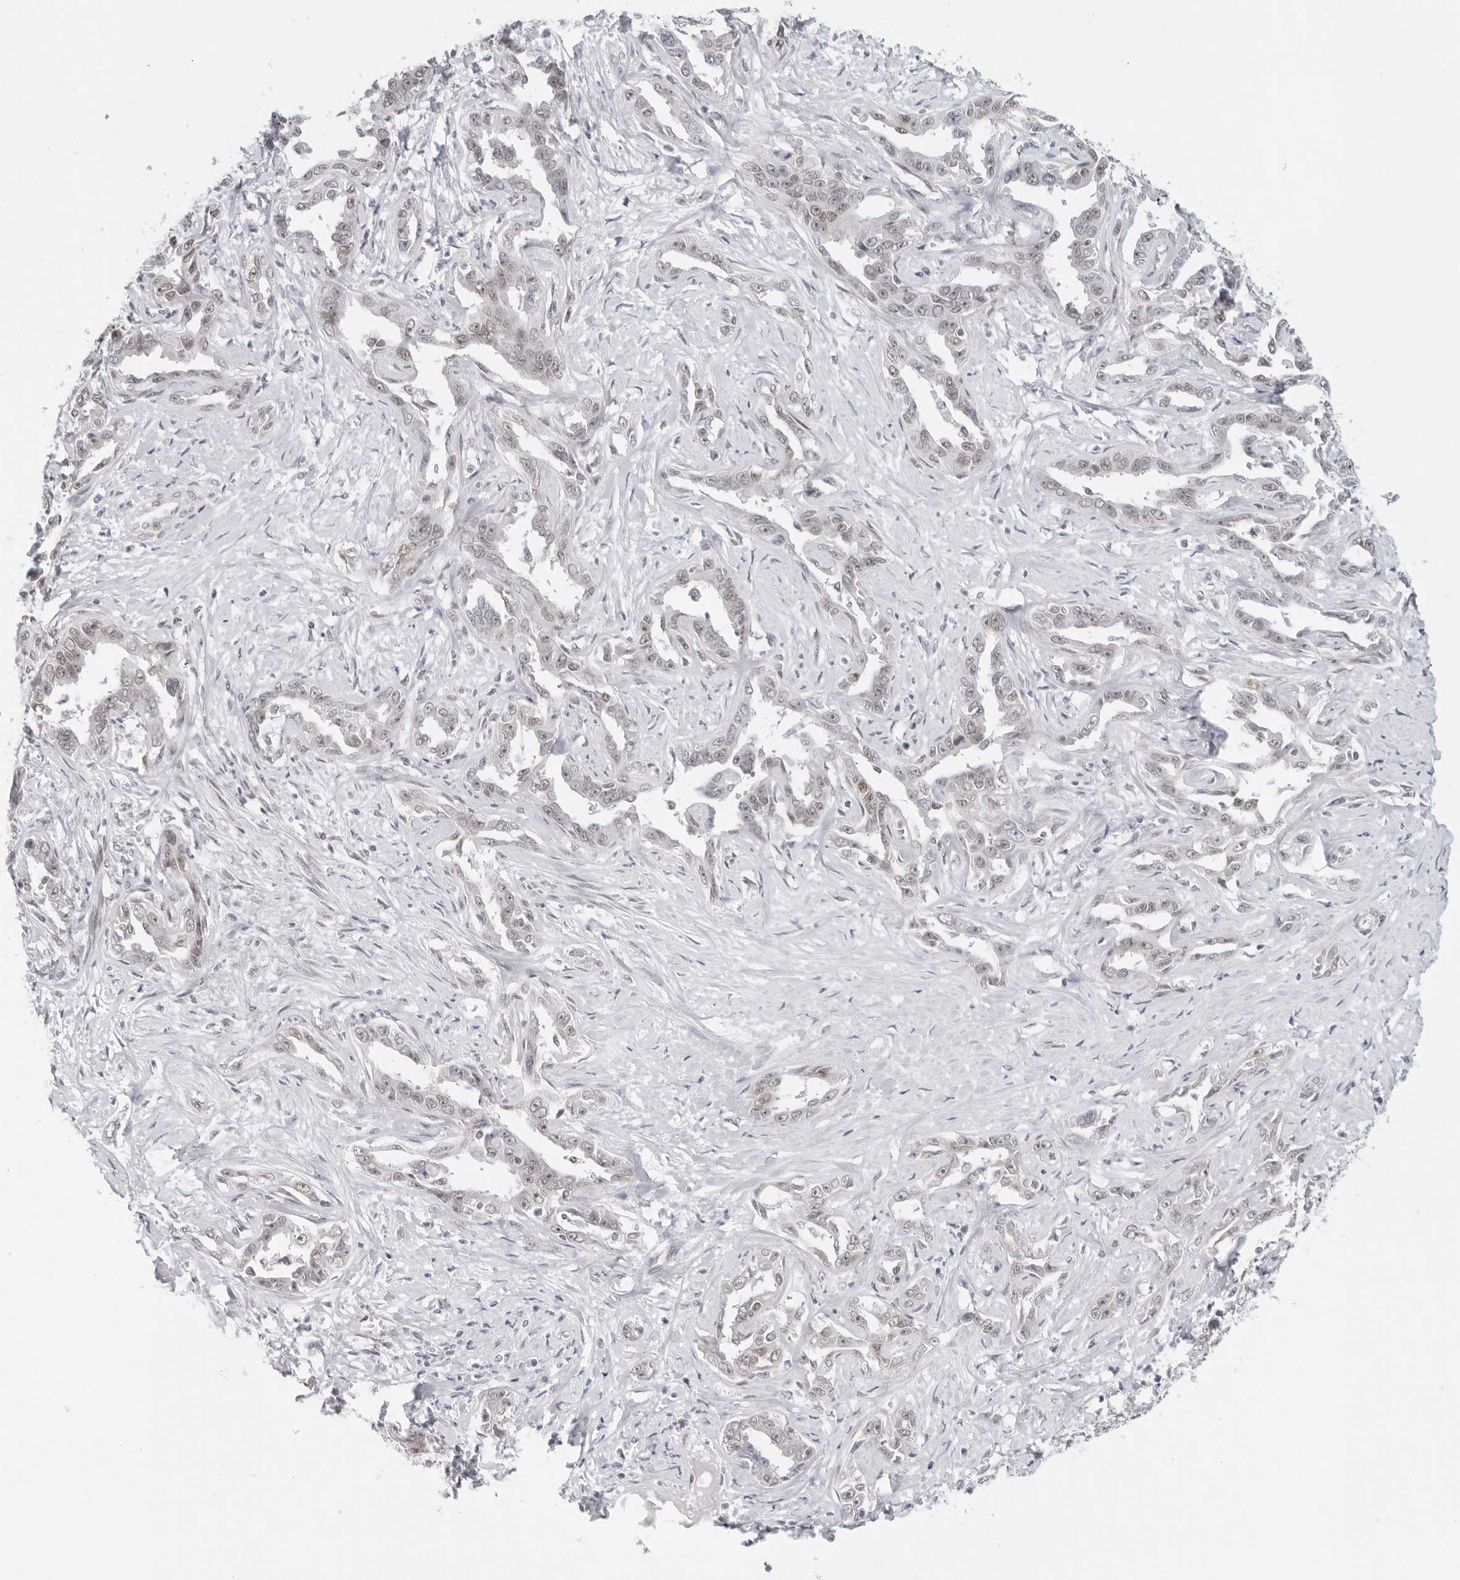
{"staining": {"intensity": "weak", "quantity": "25%-75%", "location": "nuclear"}, "tissue": "liver cancer", "cell_type": "Tumor cells", "image_type": "cancer", "snomed": [{"axis": "morphology", "description": "Cholangiocarcinoma"}, {"axis": "topography", "description": "Liver"}], "caption": "The histopathology image exhibits staining of cholangiocarcinoma (liver), revealing weak nuclear protein positivity (brown color) within tumor cells.", "gene": "FOXK2", "patient": {"sex": "male", "age": 59}}